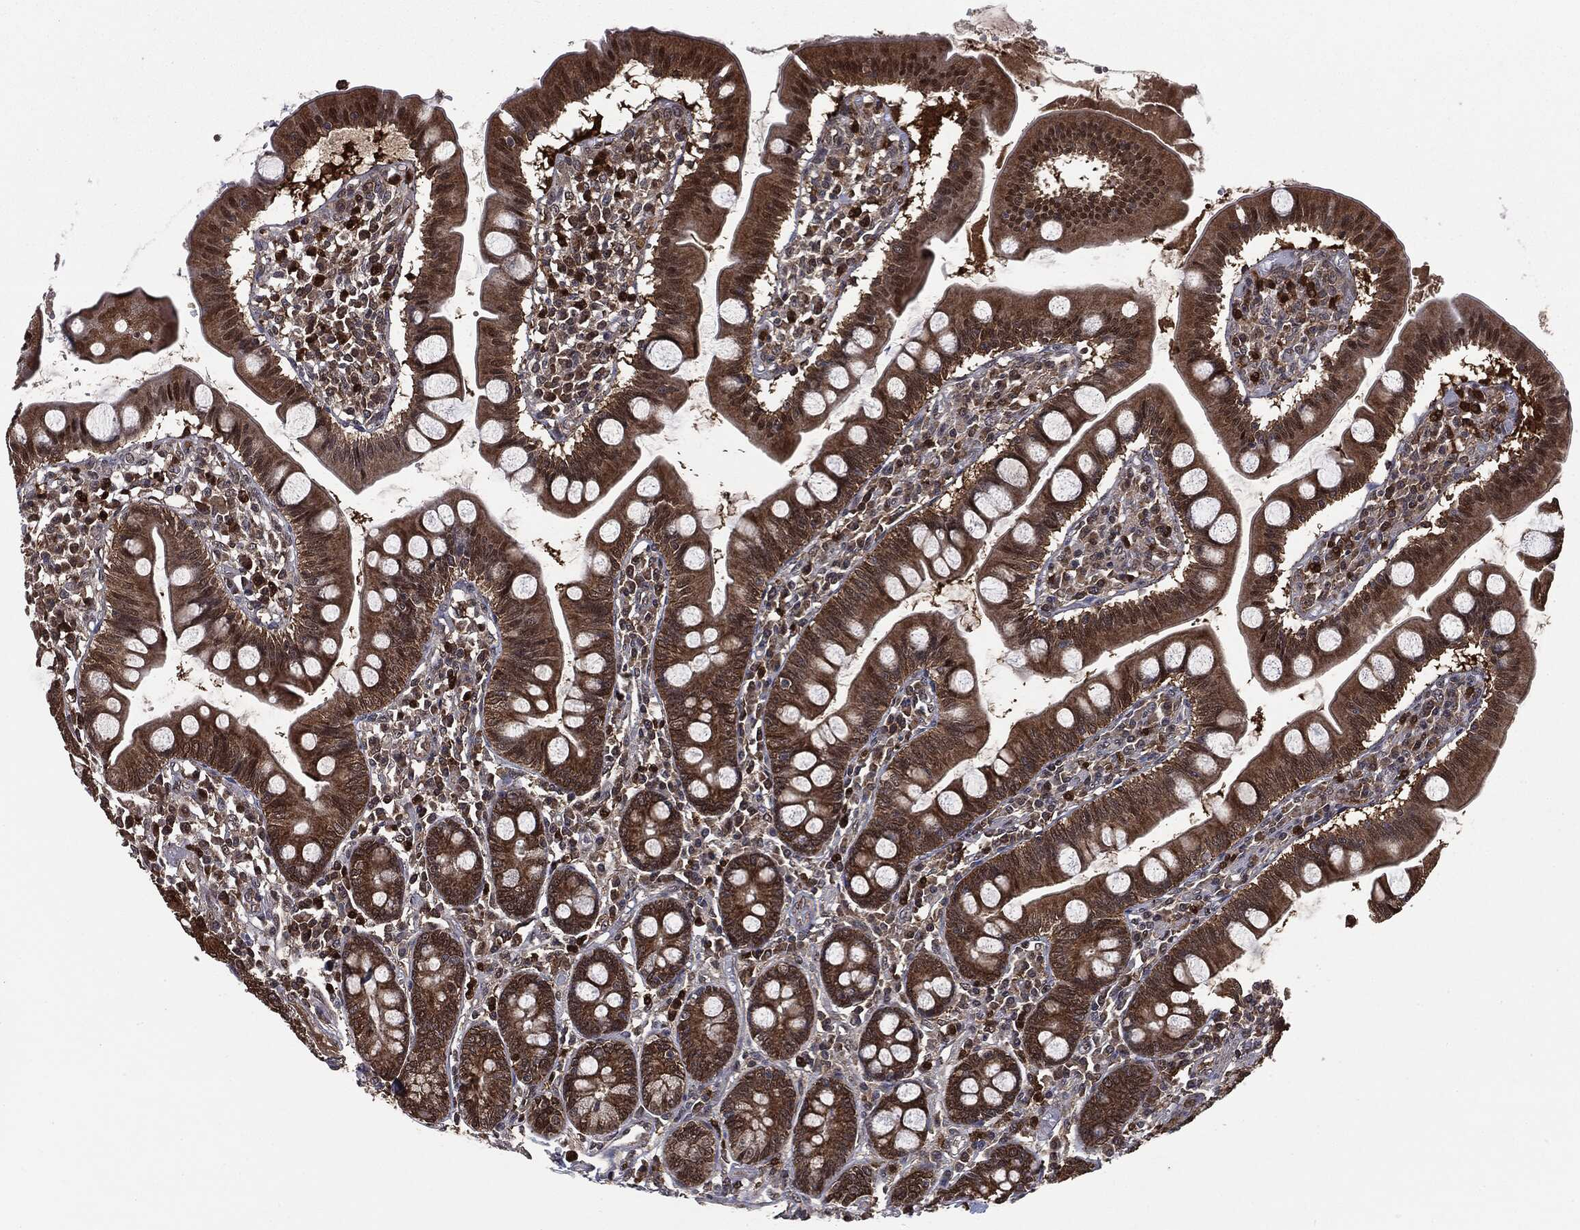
{"staining": {"intensity": "strong", "quantity": ">75%", "location": "cytoplasmic/membranous"}, "tissue": "small intestine", "cell_type": "Glandular cells", "image_type": "normal", "snomed": [{"axis": "morphology", "description": "Normal tissue, NOS"}, {"axis": "topography", "description": "Small intestine"}], "caption": "The histopathology image exhibits a brown stain indicating the presence of a protein in the cytoplasmic/membranous of glandular cells in small intestine. (DAB (3,3'-diaminobenzidine) IHC, brown staining for protein, blue staining for nuclei).", "gene": "GPI", "patient": {"sex": "male", "age": 88}}